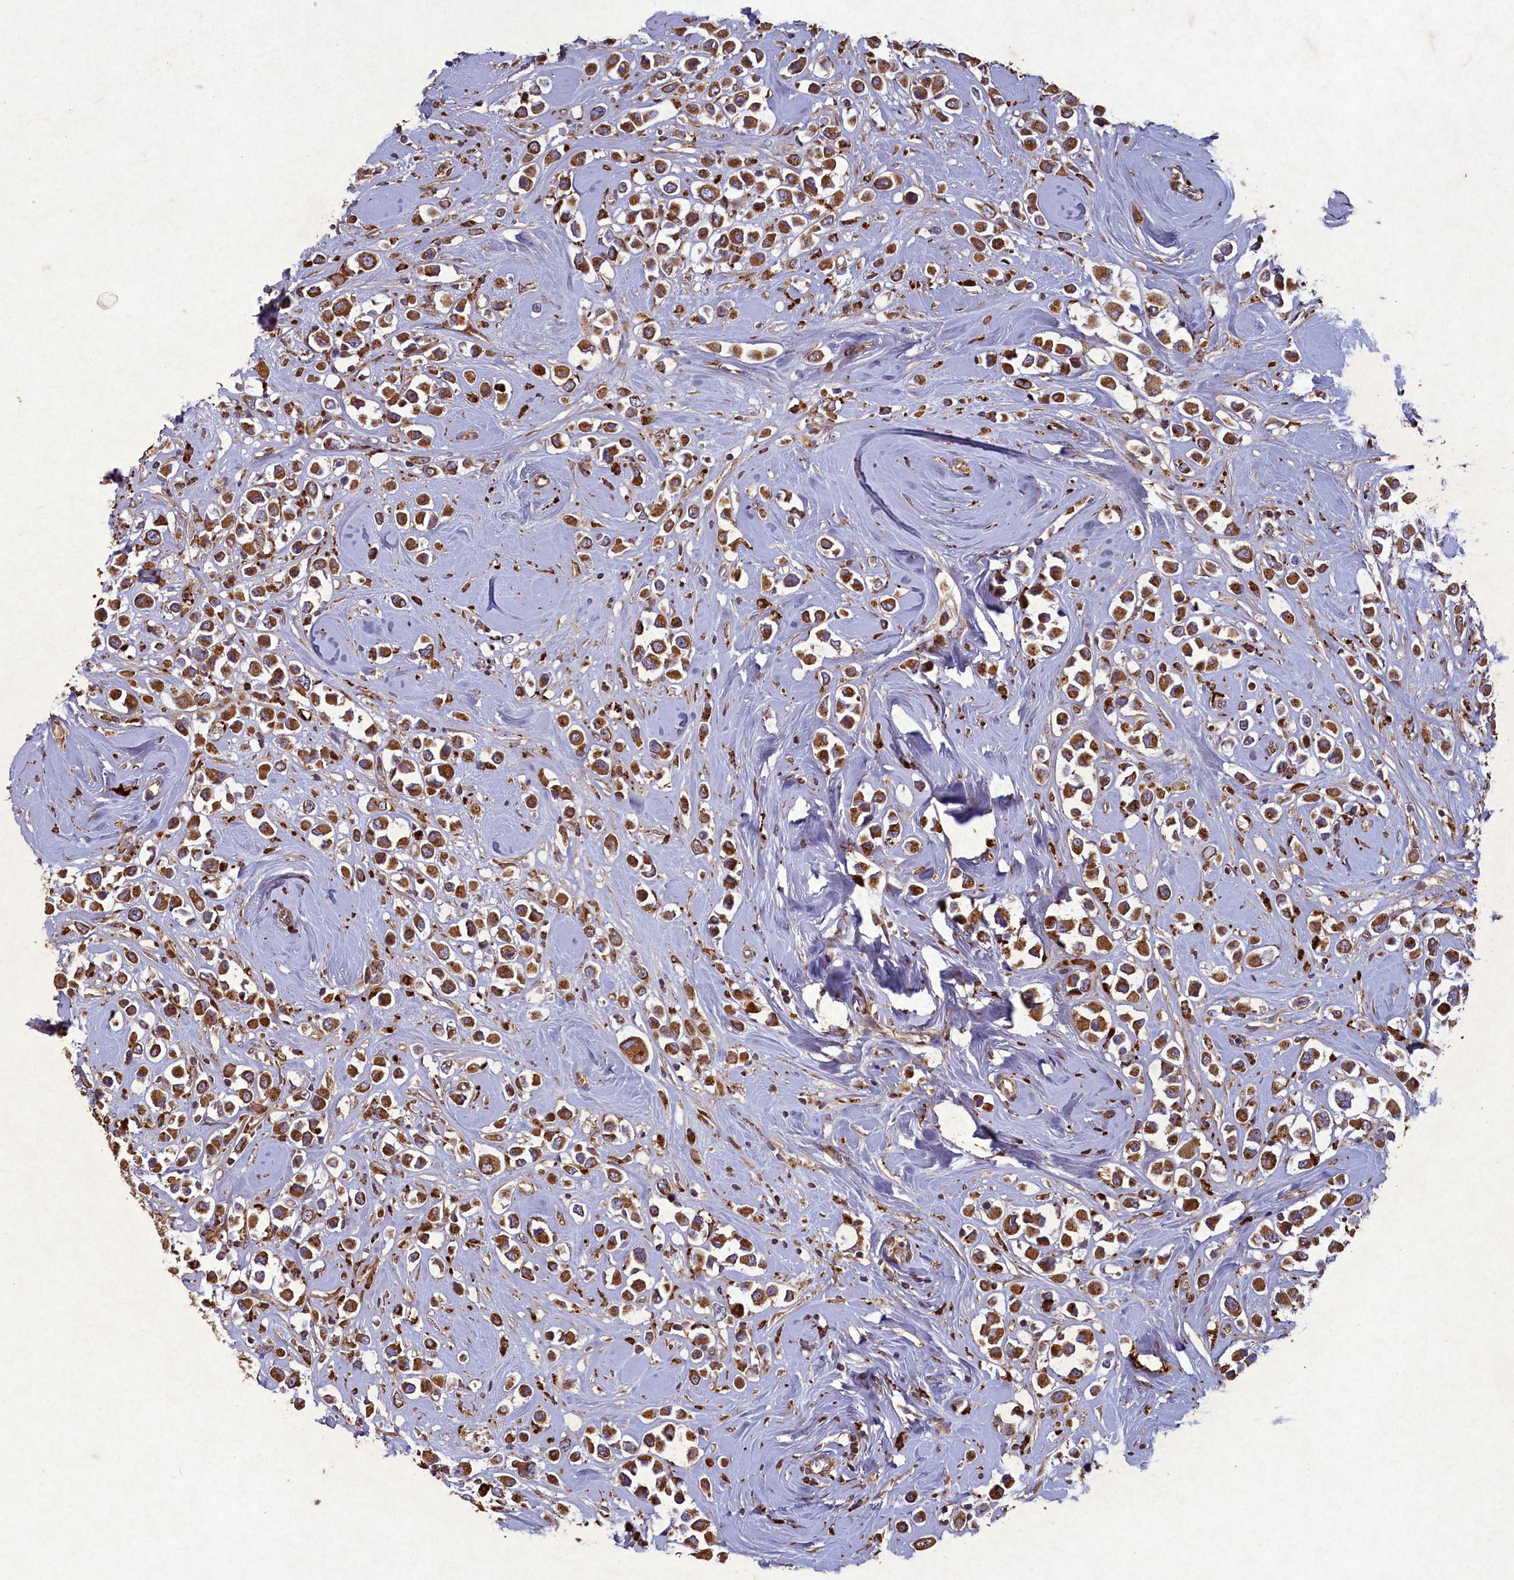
{"staining": {"intensity": "moderate", "quantity": ">75%", "location": "cytoplasmic/membranous"}, "tissue": "breast cancer", "cell_type": "Tumor cells", "image_type": "cancer", "snomed": [{"axis": "morphology", "description": "Duct carcinoma"}, {"axis": "topography", "description": "Breast"}], "caption": "An immunohistochemistry (IHC) image of tumor tissue is shown. Protein staining in brown highlights moderate cytoplasmic/membranous positivity in breast cancer (invasive ductal carcinoma) within tumor cells.", "gene": "CIAO2B", "patient": {"sex": "female", "age": 61}}